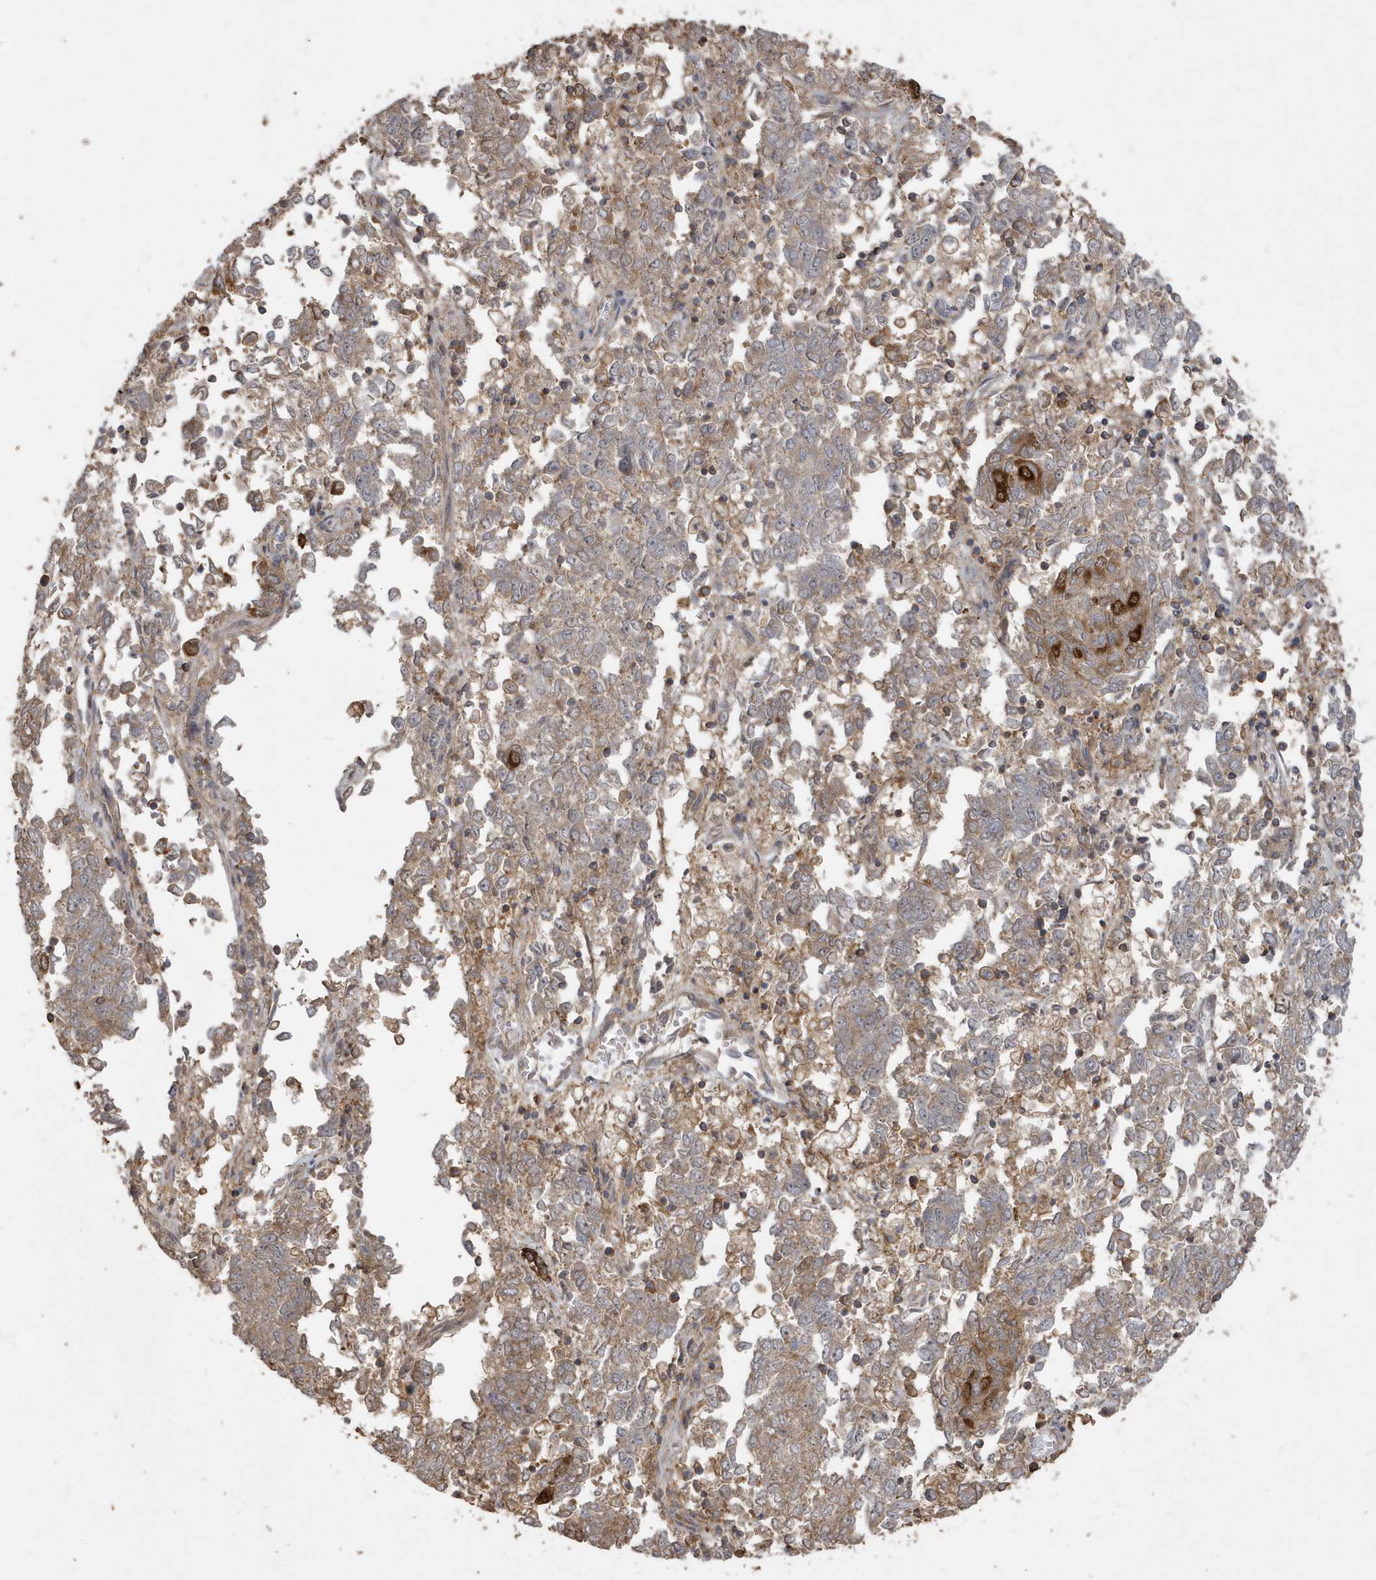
{"staining": {"intensity": "weak", "quantity": "25%-75%", "location": "cytoplasmic/membranous"}, "tissue": "endometrial cancer", "cell_type": "Tumor cells", "image_type": "cancer", "snomed": [{"axis": "morphology", "description": "Adenocarcinoma, NOS"}, {"axis": "topography", "description": "Endometrium"}], "caption": "Immunohistochemistry (IHC) staining of adenocarcinoma (endometrial), which demonstrates low levels of weak cytoplasmic/membranous expression in approximately 25%-75% of tumor cells indicating weak cytoplasmic/membranous protein staining. The staining was performed using DAB (brown) for protein detection and nuclei were counterstained in hematoxylin (blue).", "gene": "SENP8", "patient": {"sex": "female", "age": 80}}